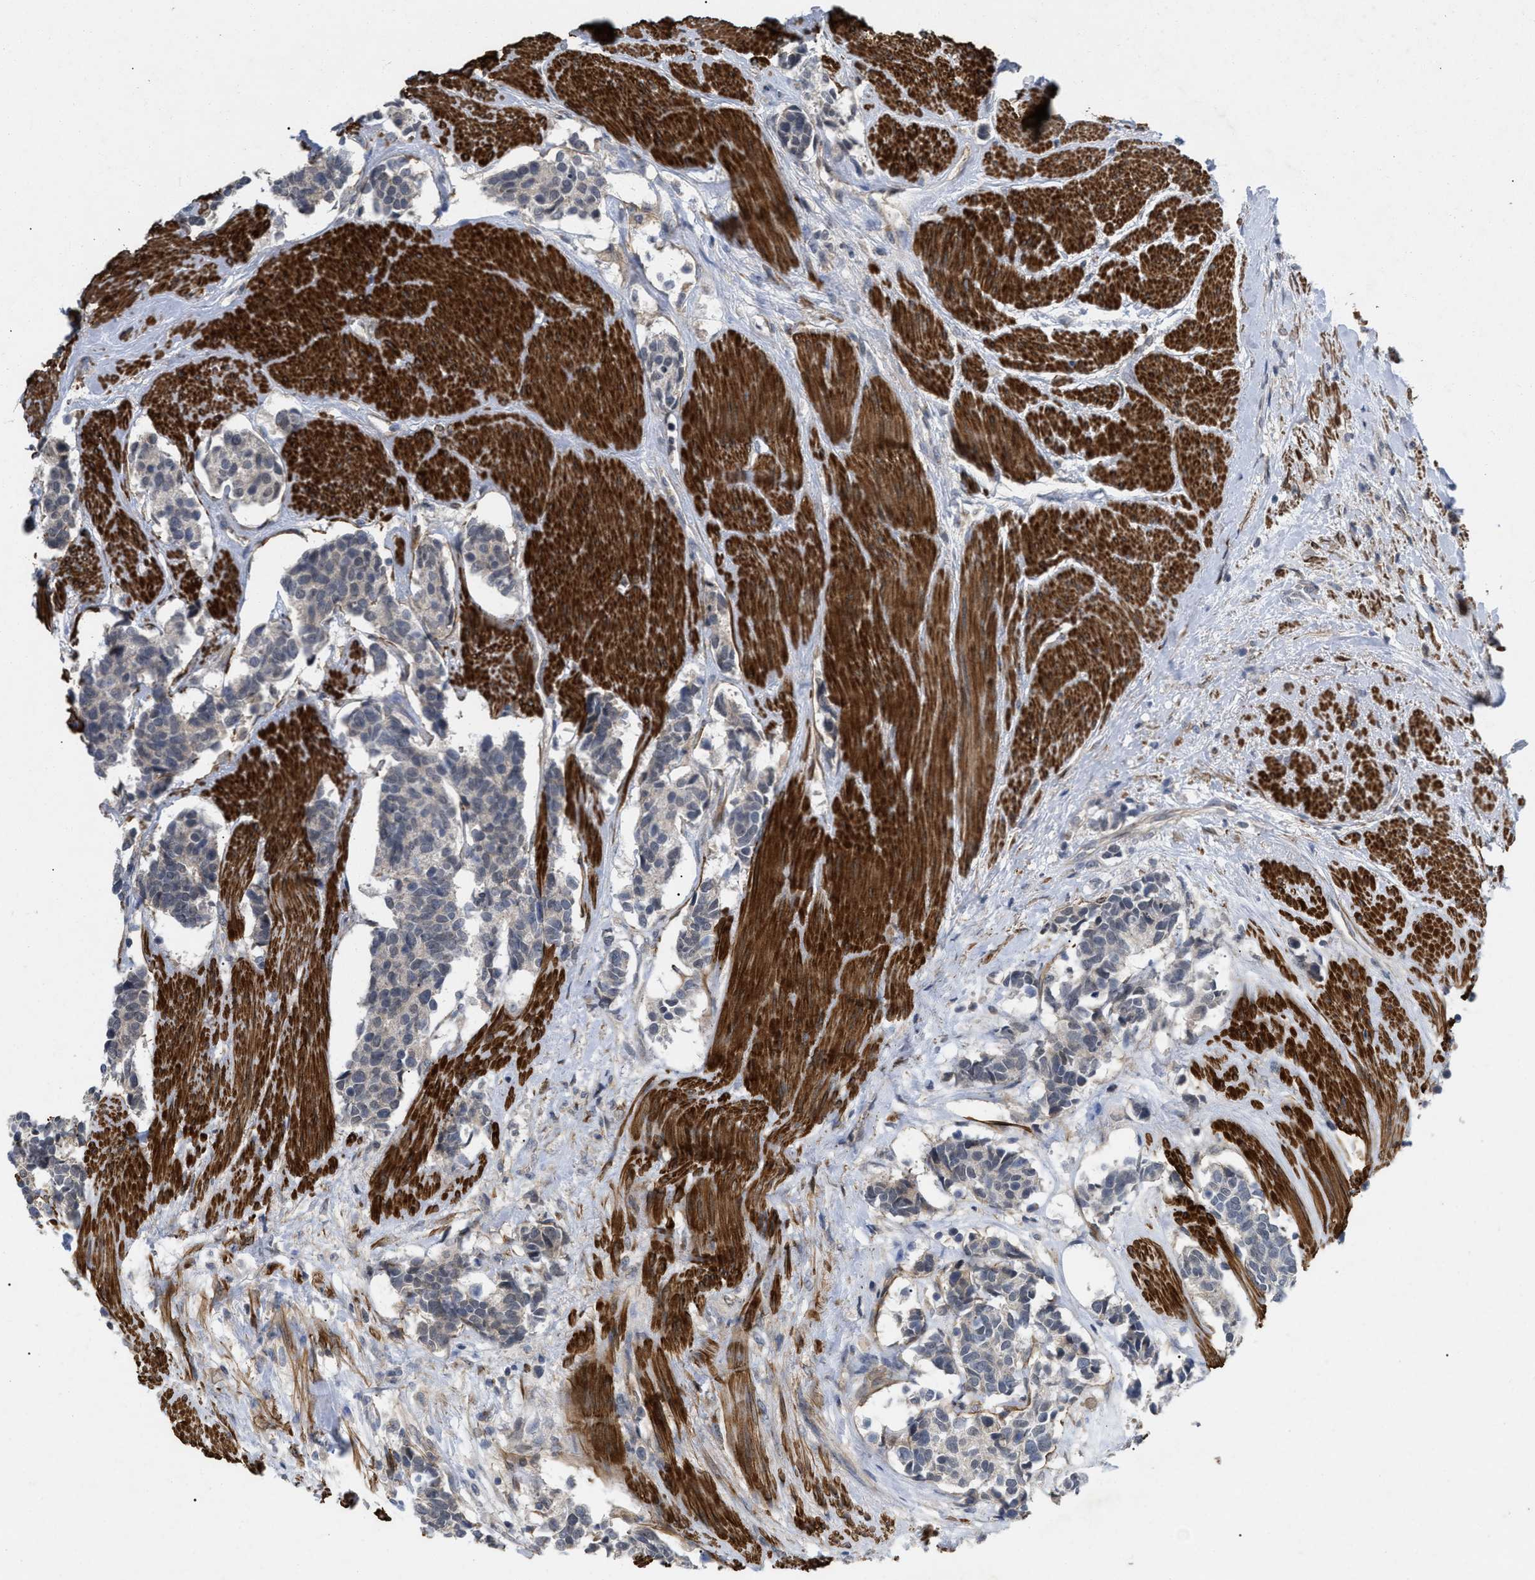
{"staining": {"intensity": "negative", "quantity": "none", "location": "none"}, "tissue": "carcinoid", "cell_type": "Tumor cells", "image_type": "cancer", "snomed": [{"axis": "morphology", "description": "Carcinoma, NOS"}, {"axis": "morphology", "description": "Carcinoid, malignant, NOS"}, {"axis": "topography", "description": "Urinary bladder"}], "caption": "Malignant carcinoid was stained to show a protein in brown. There is no significant positivity in tumor cells. (DAB immunohistochemistry visualized using brightfield microscopy, high magnification).", "gene": "ST6GALNAC6", "patient": {"sex": "male", "age": 57}}